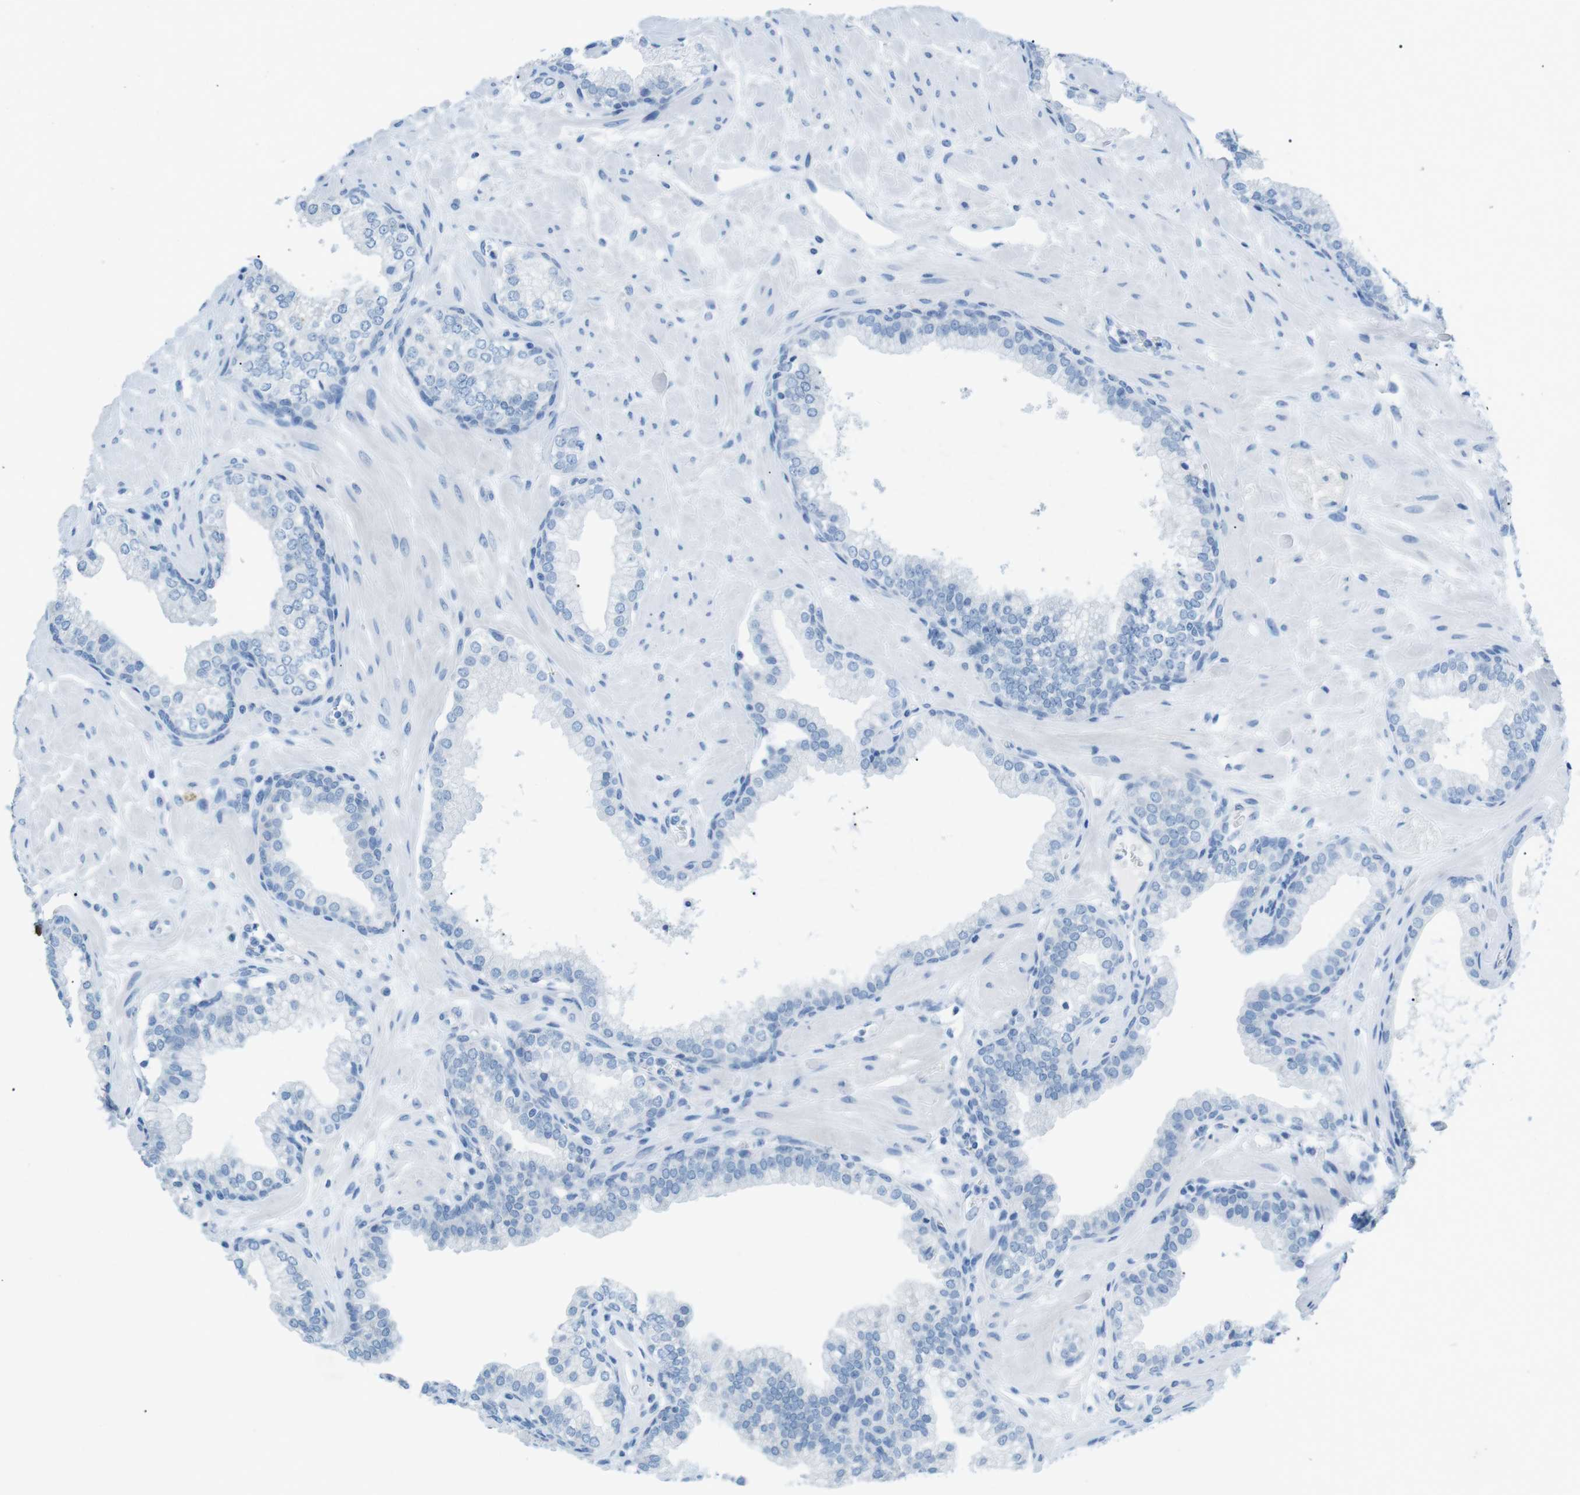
{"staining": {"intensity": "negative", "quantity": "none", "location": "none"}, "tissue": "prostate", "cell_type": "Glandular cells", "image_type": "normal", "snomed": [{"axis": "morphology", "description": "Normal tissue, NOS"}, {"axis": "morphology", "description": "Urothelial carcinoma, Low grade"}, {"axis": "topography", "description": "Urinary bladder"}, {"axis": "topography", "description": "Prostate"}], "caption": "Immunohistochemical staining of normal human prostate displays no significant staining in glandular cells.", "gene": "SALL4", "patient": {"sex": "male", "age": 60}}